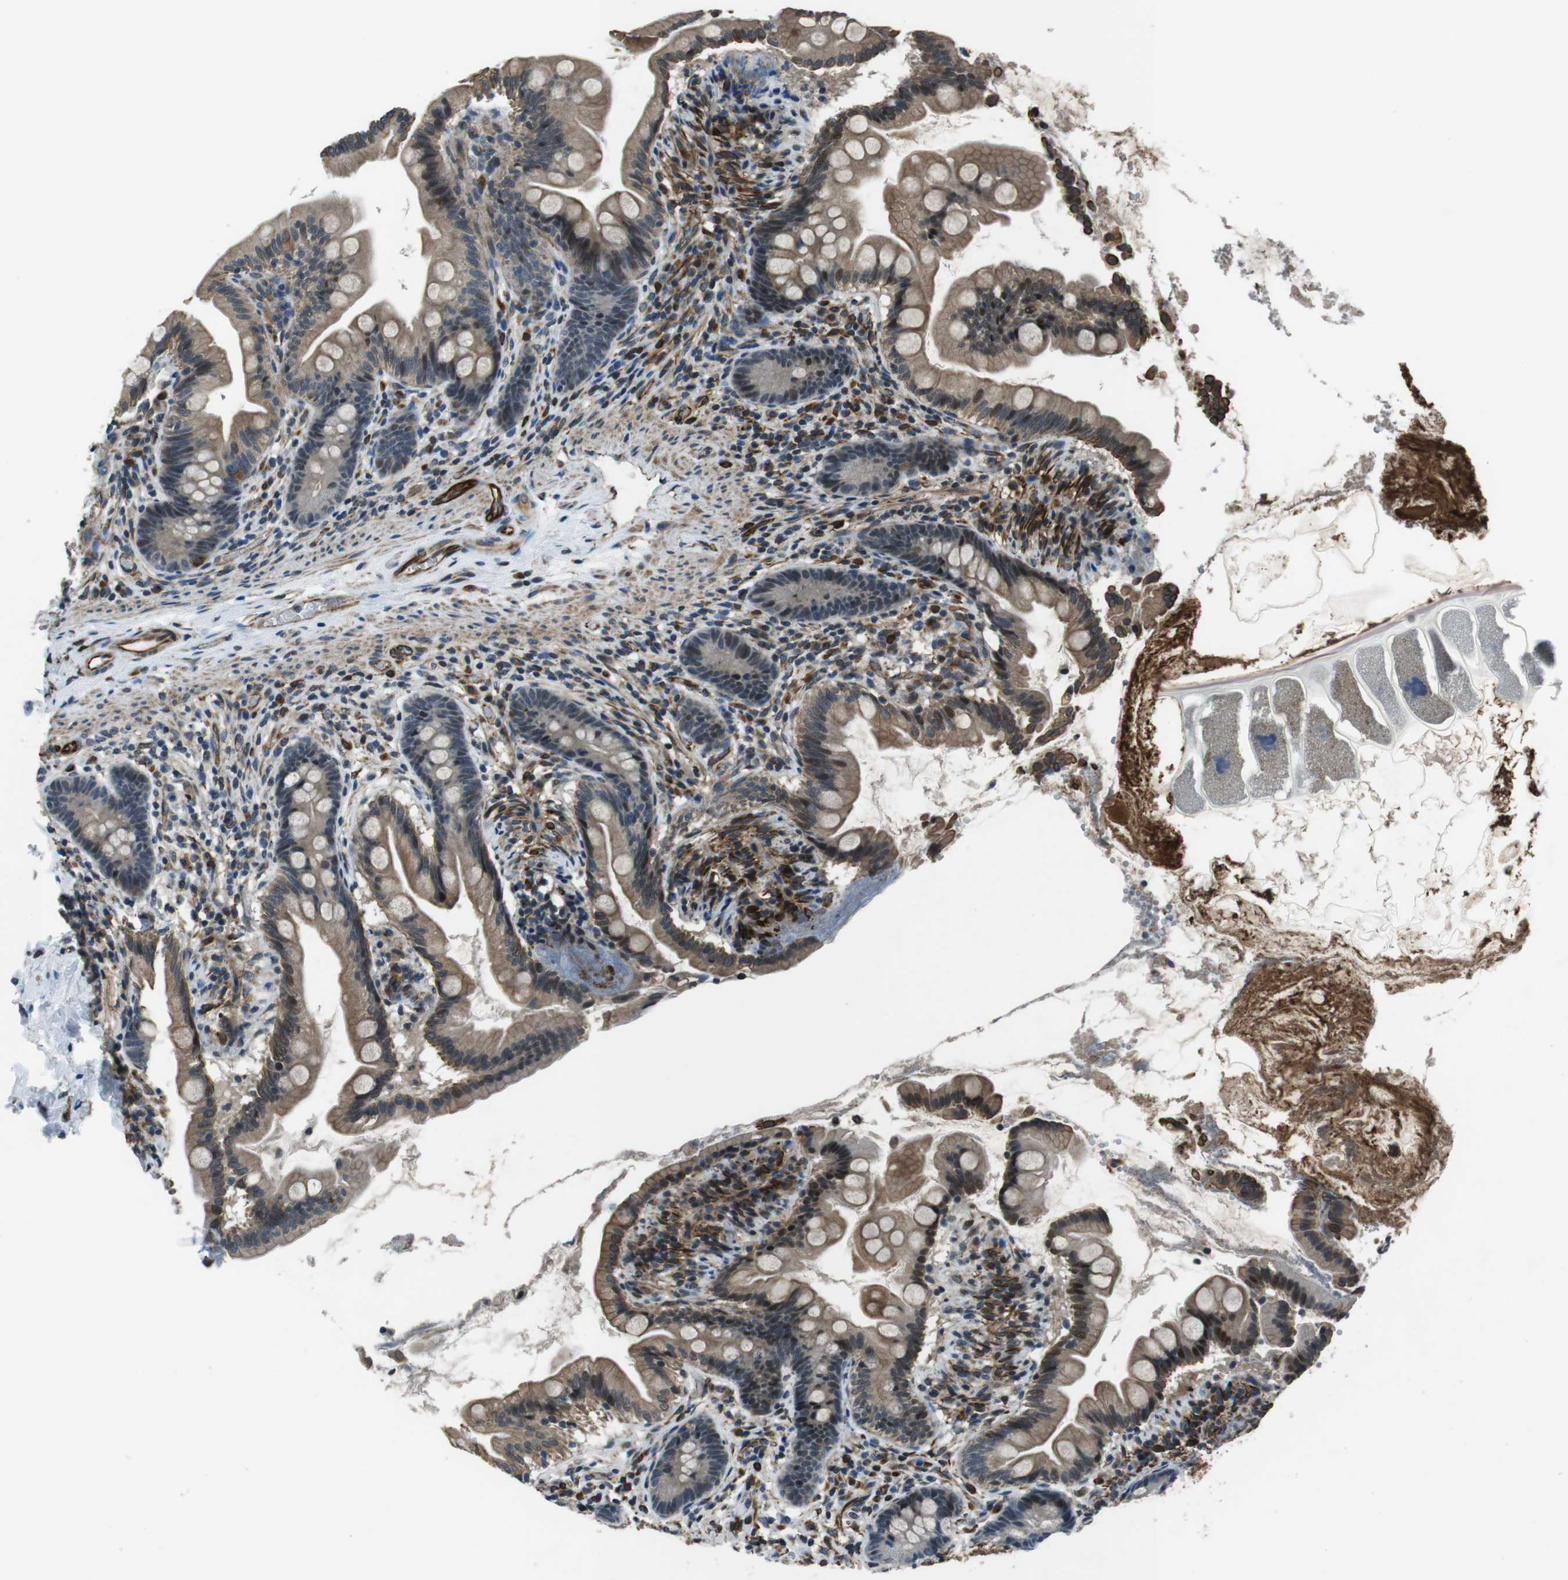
{"staining": {"intensity": "moderate", "quantity": "25%-75%", "location": "cytoplasmic/membranous,nuclear"}, "tissue": "small intestine", "cell_type": "Glandular cells", "image_type": "normal", "snomed": [{"axis": "morphology", "description": "Normal tissue, NOS"}, {"axis": "topography", "description": "Small intestine"}], "caption": "A brown stain labels moderate cytoplasmic/membranous,nuclear staining of a protein in glandular cells of normal small intestine. The protein is shown in brown color, while the nuclei are stained blue.", "gene": "LRRC49", "patient": {"sex": "female", "age": 56}}